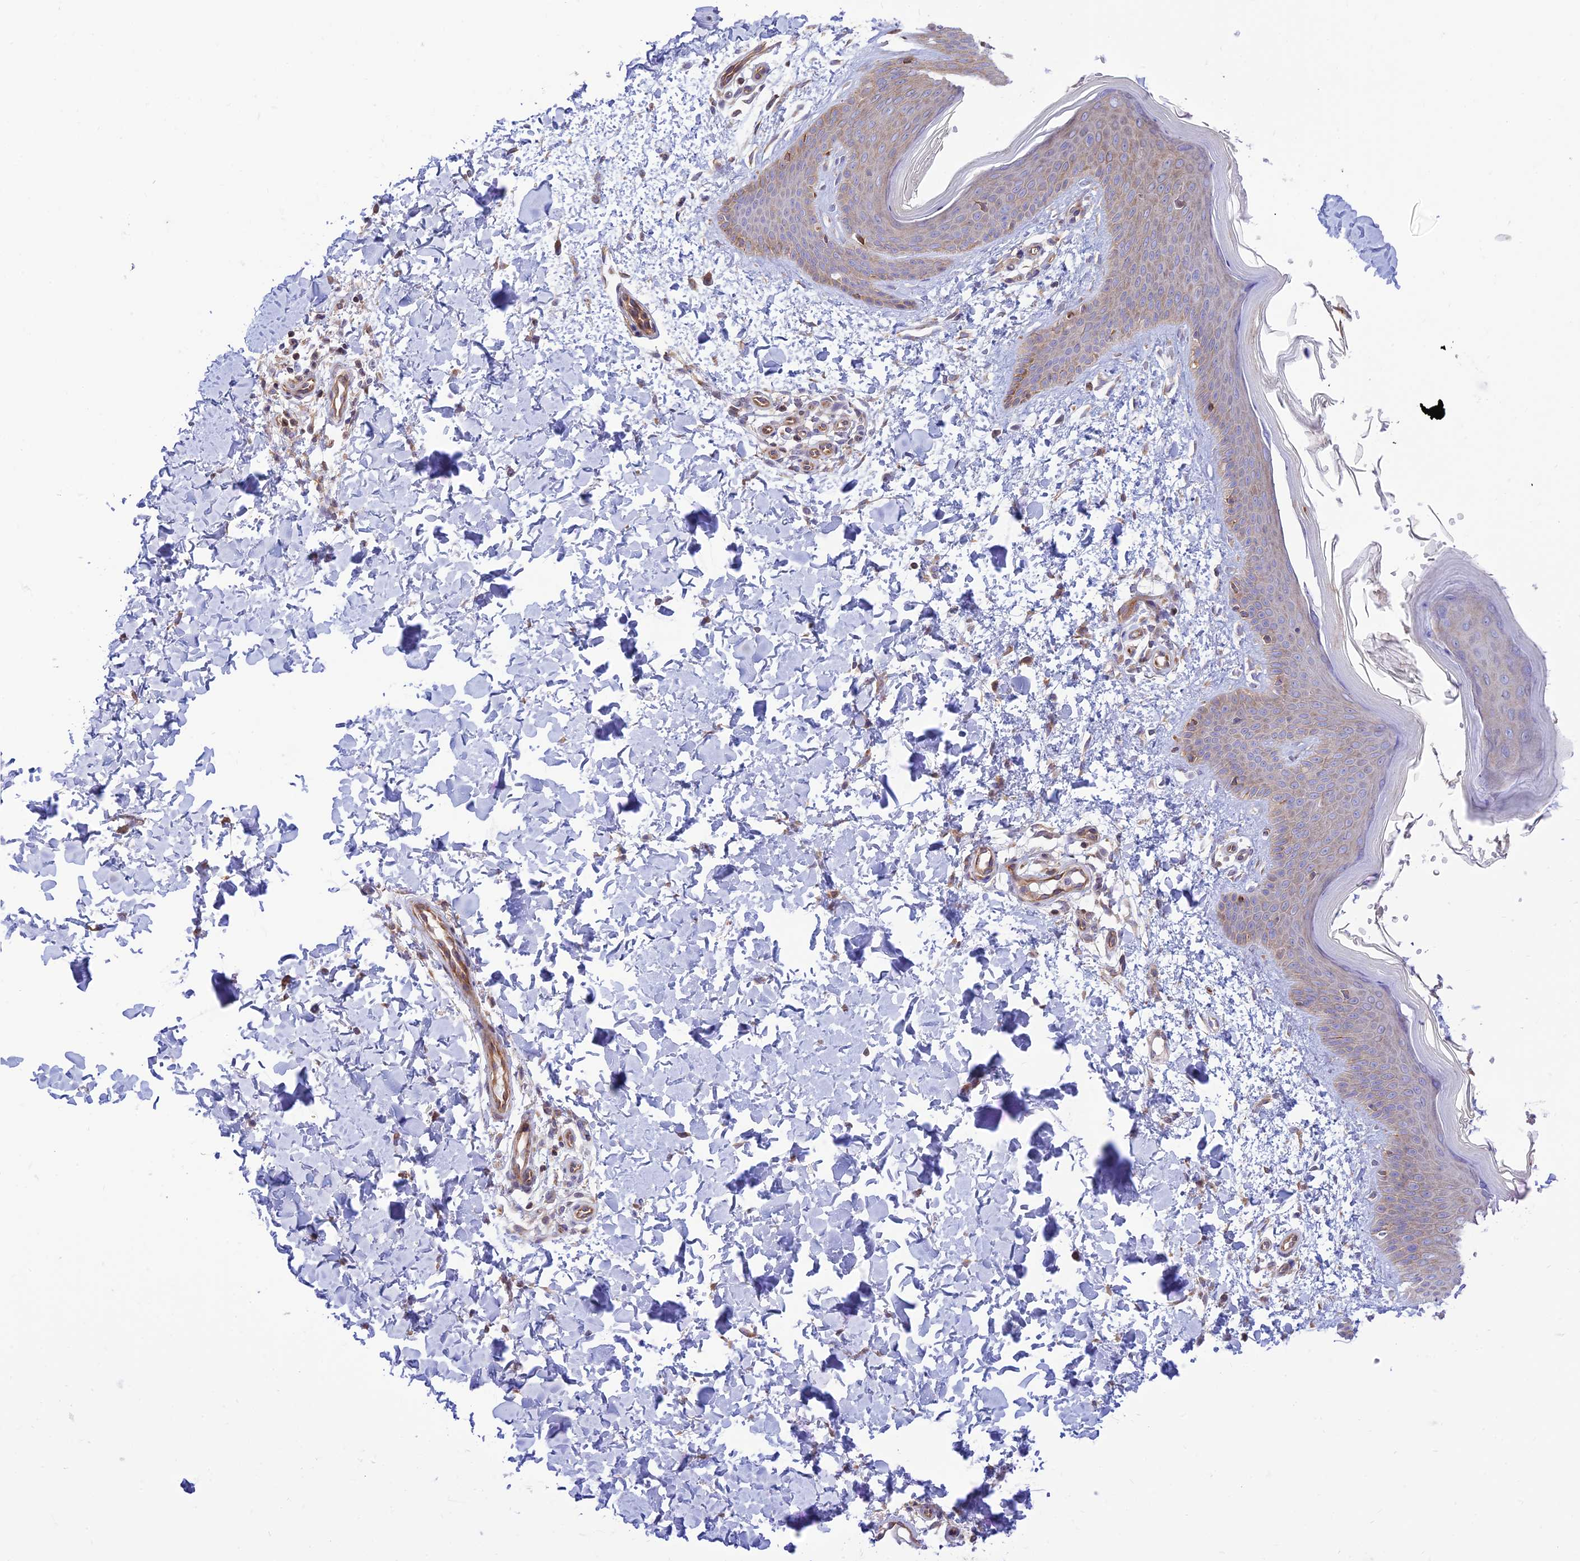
{"staining": {"intensity": "weak", "quantity": ">75%", "location": "cytoplasmic/membranous"}, "tissue": "skin", "cell_type": "Fibroblasts", "image_type": "normal", "snomed": [{"axis": "morphology", "description": "Normal tissue, NOS"}, {"axis": "topography", "description": "Skin"}], "caption": "IHC image of benign skin stained for a protein (brown), which exhibits low levels of weak cytoplasmic/membranous positivity in approximately >75% of fibroblasts.", "gene": "KCNAB1", "patient": {"sex": "male", "age": 36}}